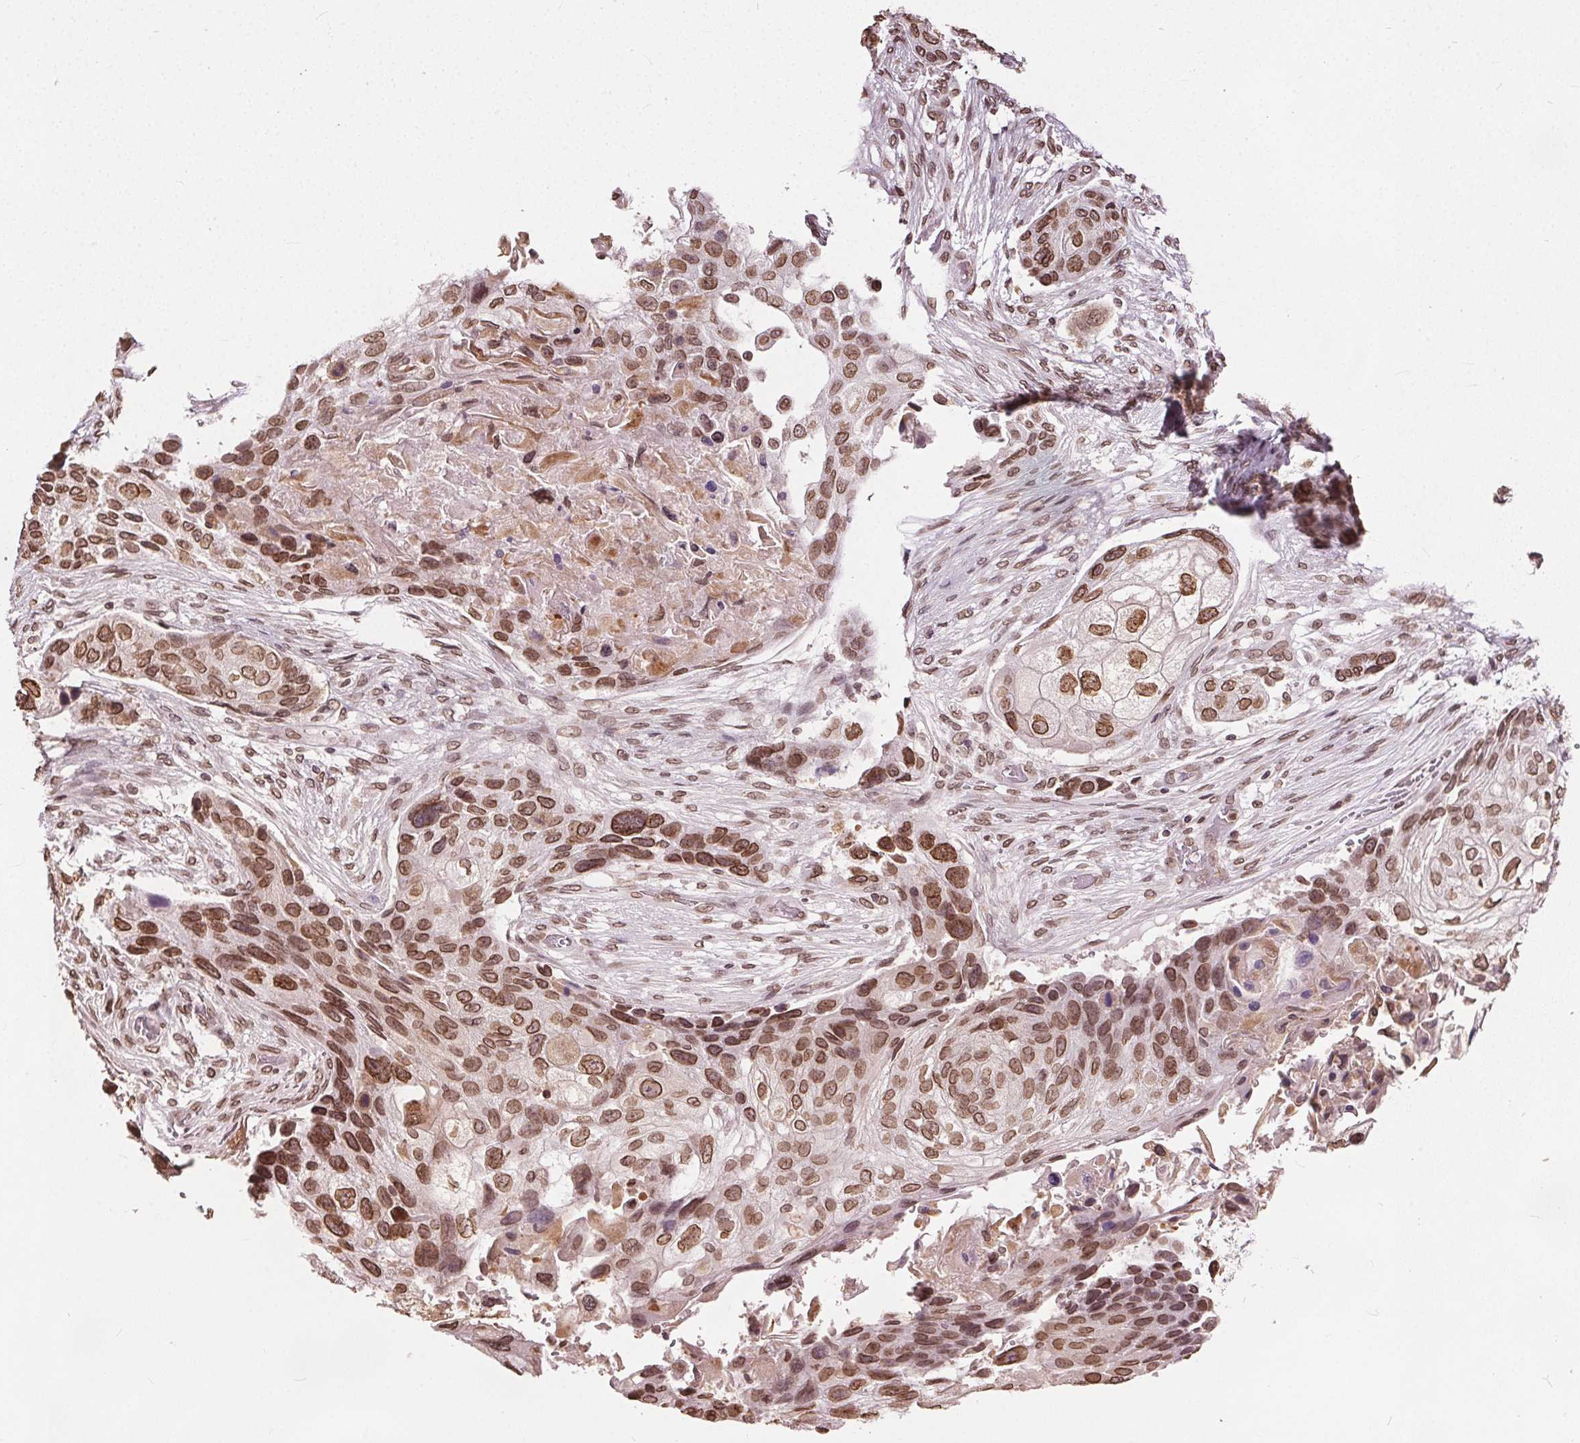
{"staining": {"intensity": "moderate", "quantity": ">75%", "location": "cytoplasmic/membranous,nuclear"}, "tissue": "lung cancer", "cell_type": "Tumor cells", "image_type": "cancer", "snomed": [{"axis": "morphology", "description": "Squamous cell carcinoma, NOS"}, {"axis": "topography", "description": "Lung"}], "caption": "A brown stain labels moderate cytoplasmic/membranous and nuclear positivity of a protein in lung cancer (squamous cell carcinoma) tumor cells. The protein of interest is stained brown, and the nuclei are stained in blue (DAB (3,3'-diaminobenzidine) IHC with brightfield microscopy, high magnification).", "gene": "TTC39C", "patient": {"sex": "male", "age": 69}}